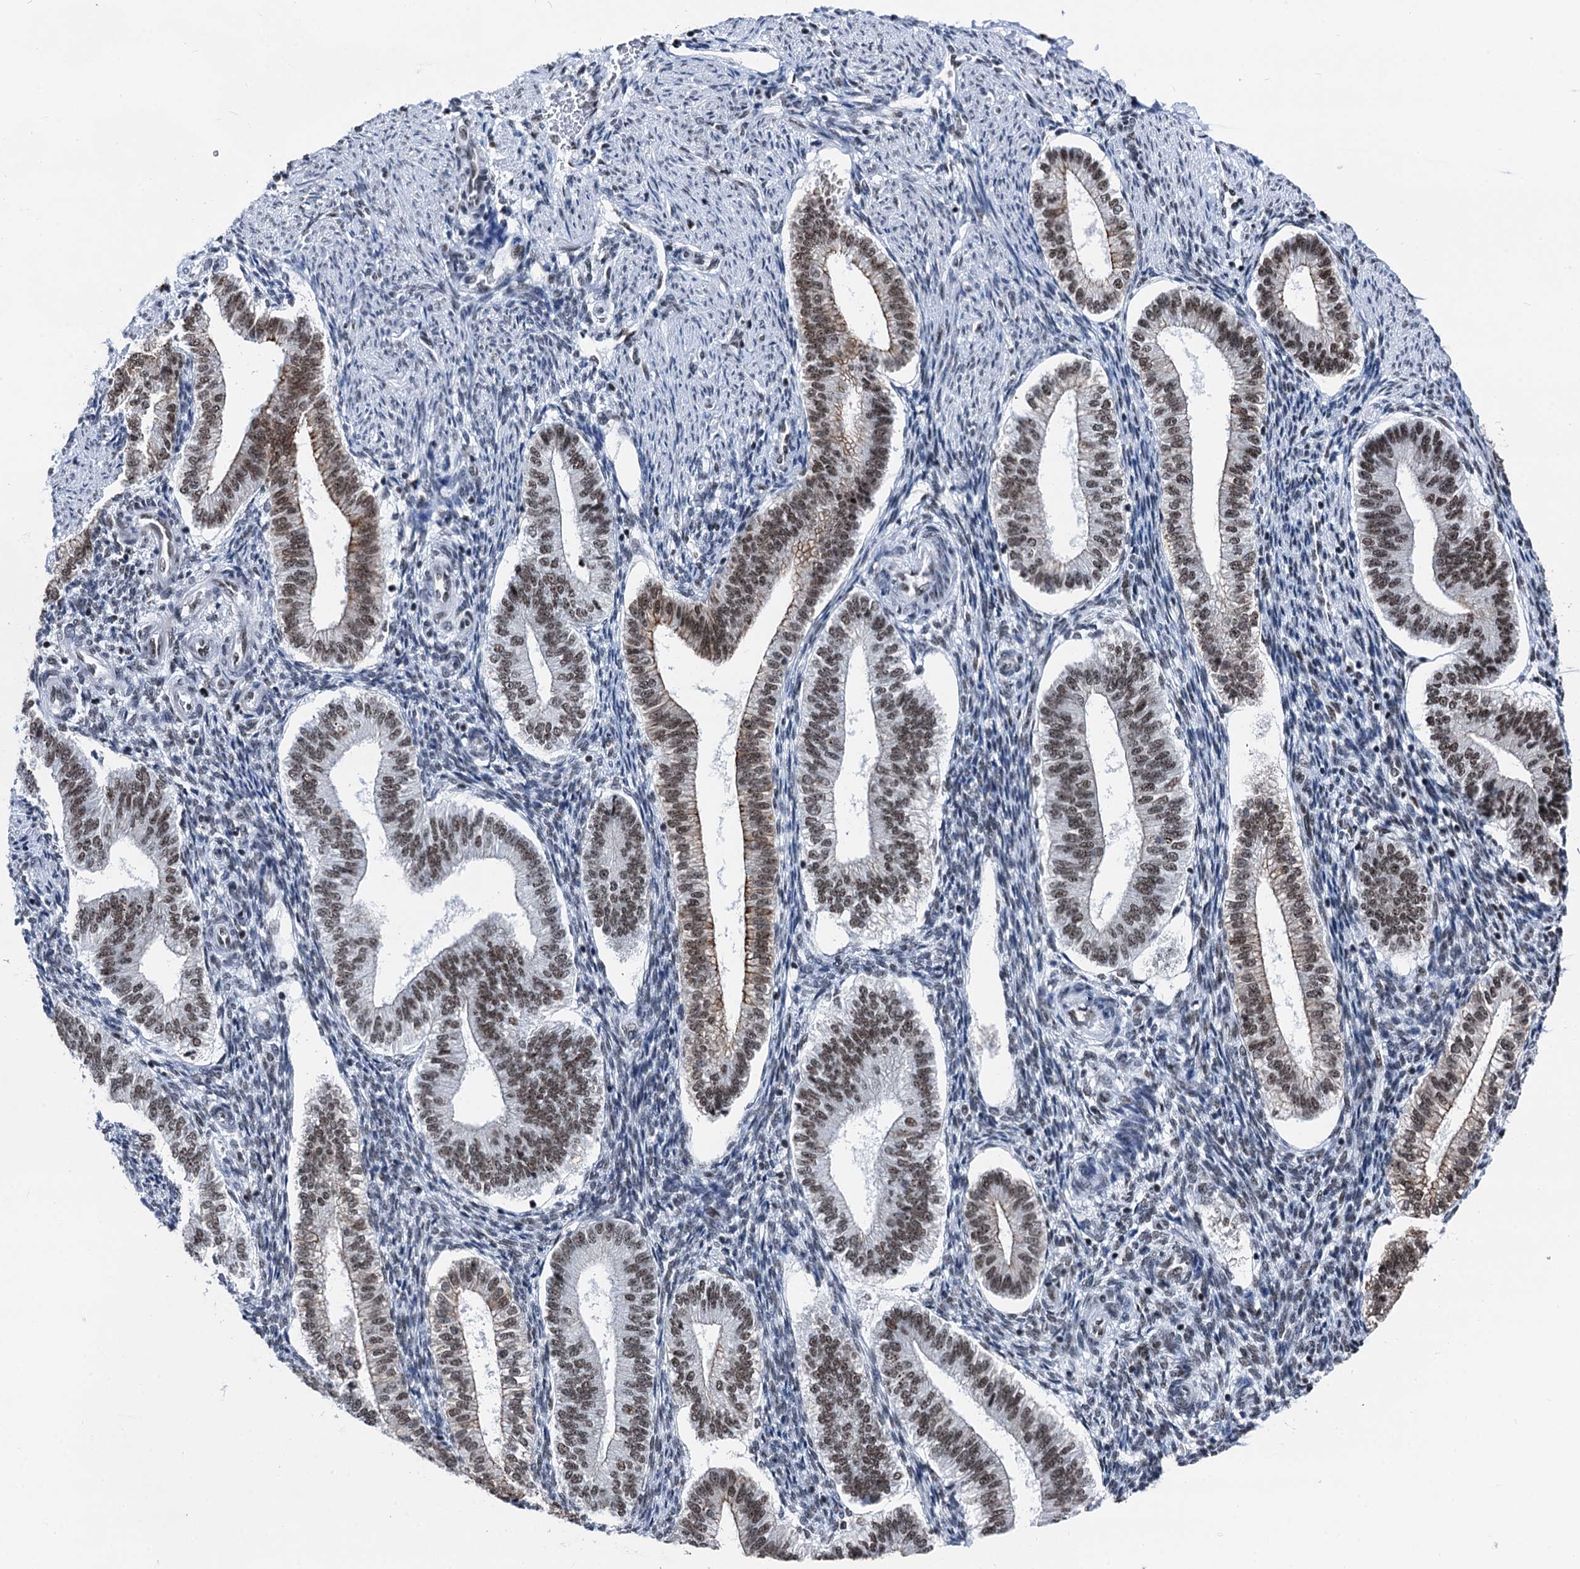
{"staining": {"intensity": "strong", "quantity": "25%-75%", "location": "nuclear"}, "tissue": "endometrium", "cell_type": "Cells in endometrial stroma", "image_type": "normal", "snomed": [{"axis": "morphology", "description": "Normal tissue, NOS"}, {"axis": "topography", "description": "Endometrium"}], "caption": "Immunohistochemistry (IHC) histopathology image of unremarkable human endometrium stained for a protein (brown), which displays high levels of strong nuclear positivity in about 25%-75% of cells in endometrial stroma.", "gene": "DDX23", "patient": {"sex": "female", "age": 25}}